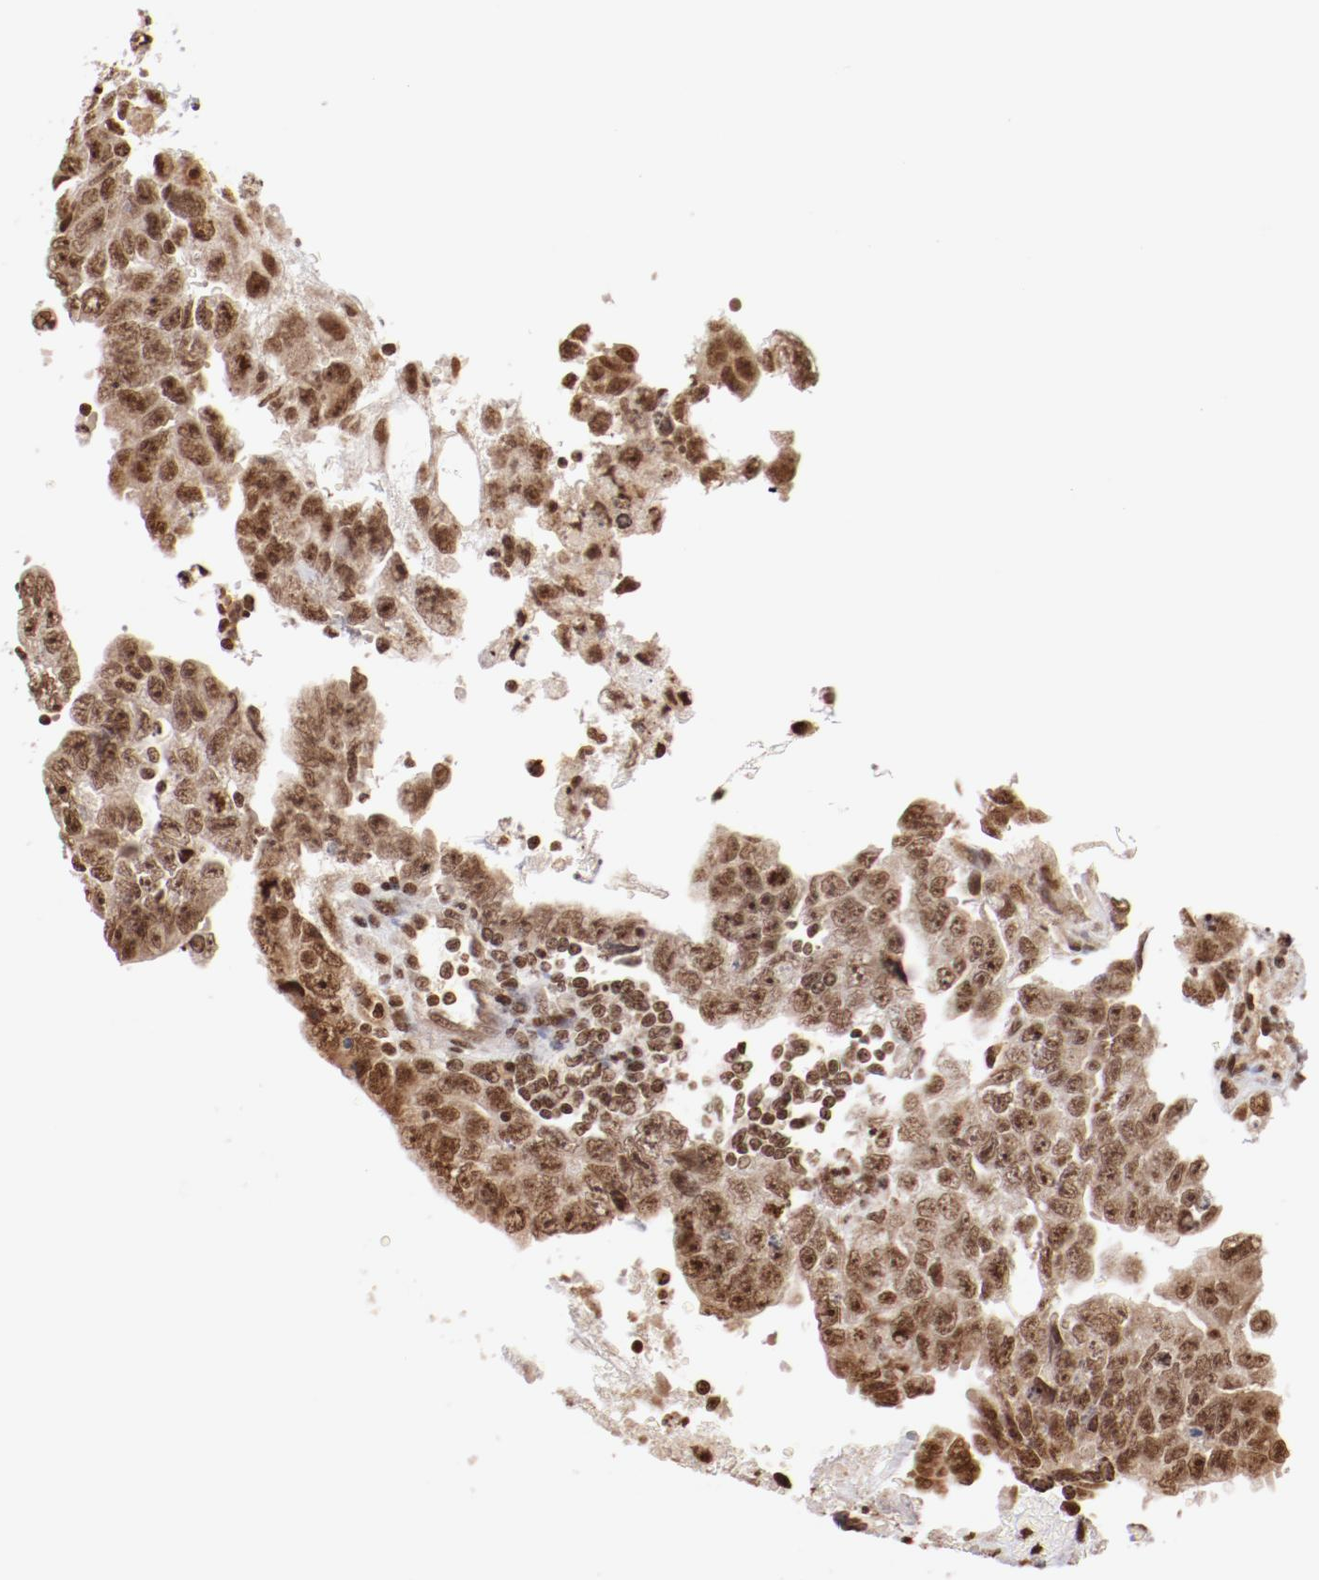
{"staining": {"intensity": "moderate", "quantity": ">75%", "location": "nuclear"}, "tissue": "testis cancer", "cell_type": "Tumor cells", "image_type": "cancer", "snomed": [{"axis": "morphology", "description": "Carcinoma, Embryonal, NOS"}, {"axis": "topography", "description": "Testis"}], "caption": "IHC histopathology image of neoplastic tissue: human testis cancer stained using IHC reveals medium levels of moderate protein expression localized specifically in the nuclear of tumor cells, appearing as a nuclear brown color.", "gene": "ABL2", "patient": {"sex": "male", "age": 28}}